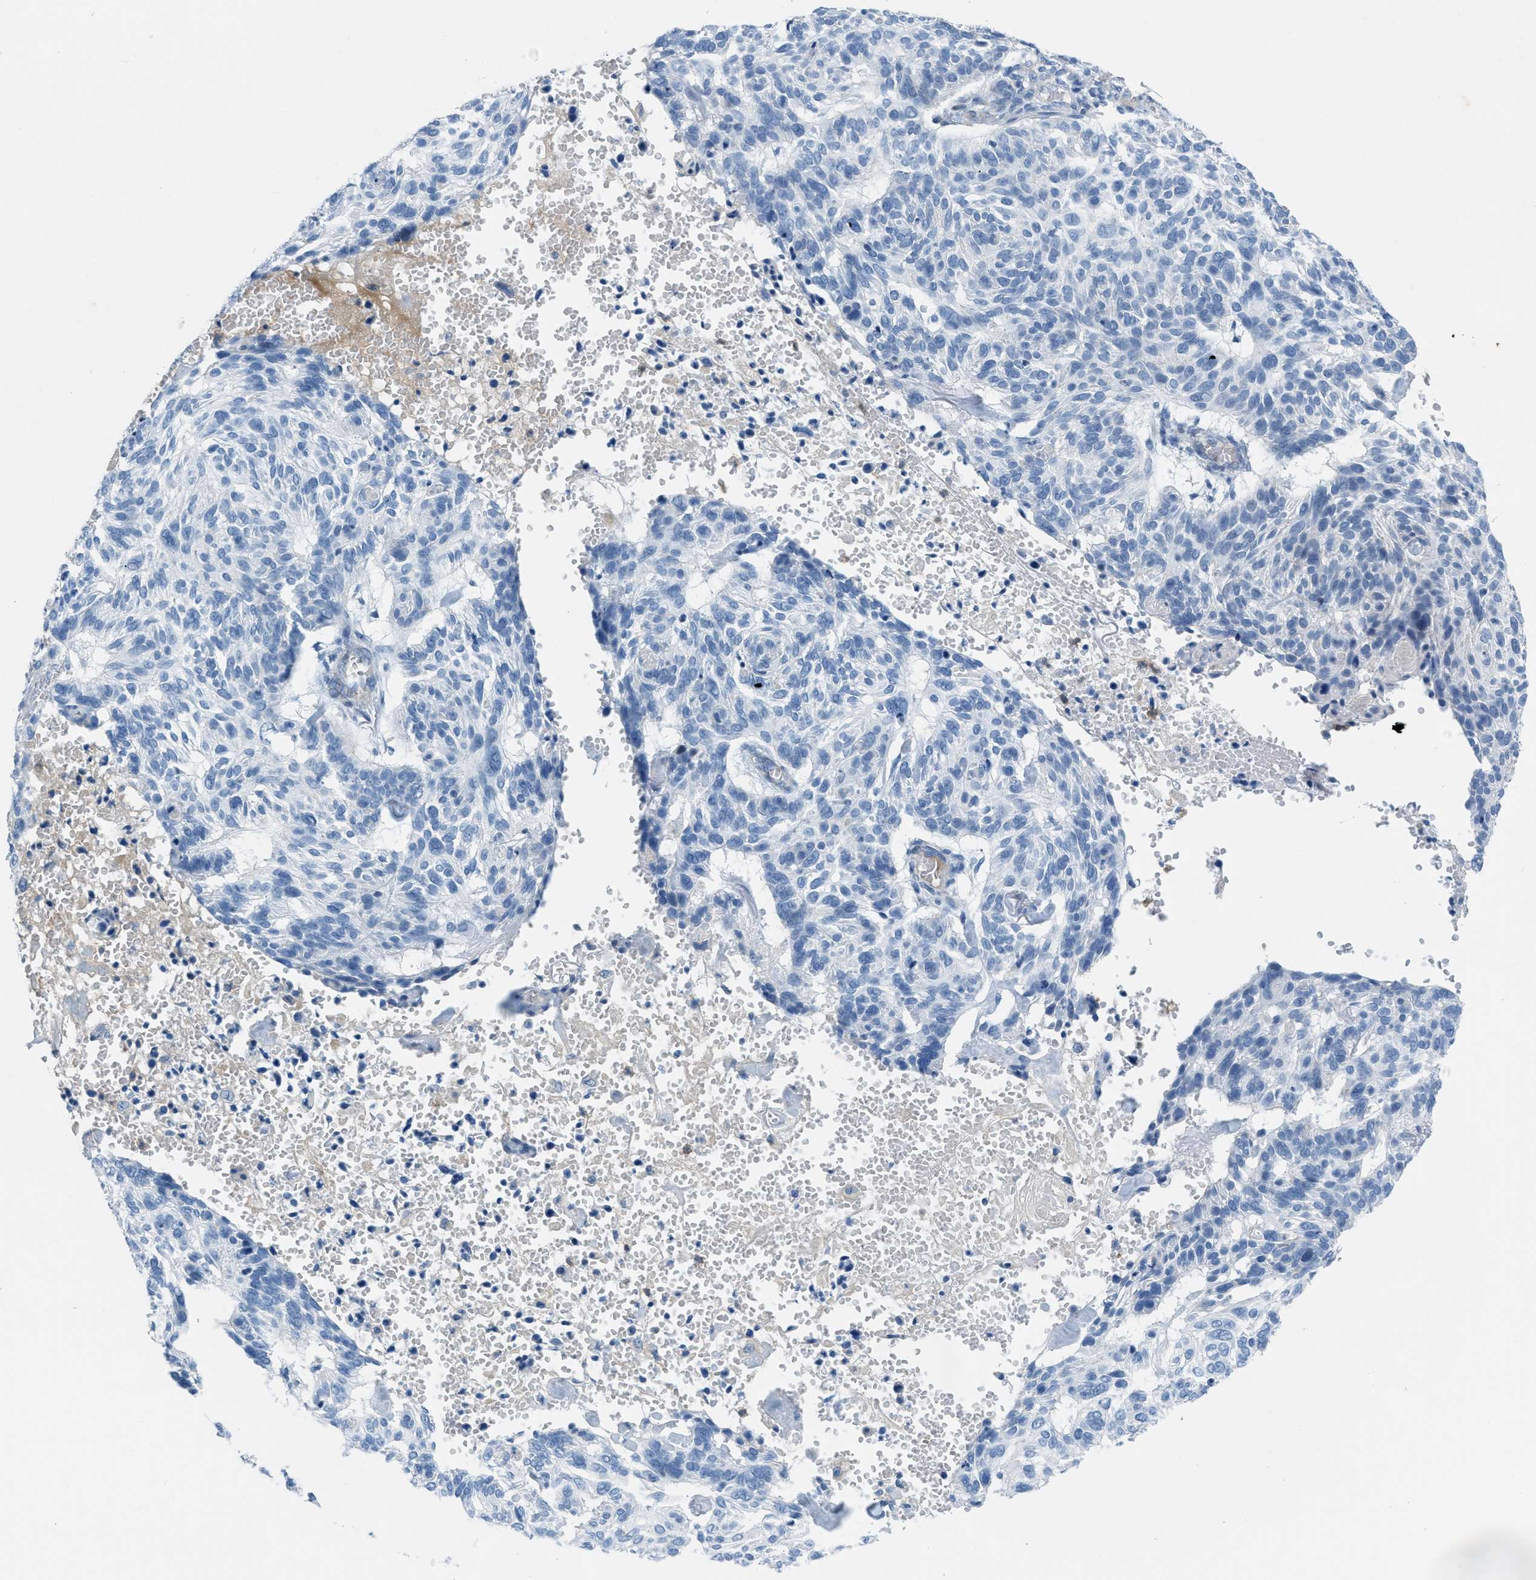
{"staining": {"intensity": "negative", "quantity": "none", "location": "none"}, "tissue": "skin cancer", "cell_type": "Tumor cells", "image_type": "cancer", "snomed": [{"axis": "morphology", "description": "Basal cell carcinoma"}, {"axis": "topography", "description": "Skin"}], "caption": "Tumor cells are negative for protein expression in human basal cell carcinoma (skin).", "gene": "CRB3", "patient": {"sex": "male", "age": 85}}